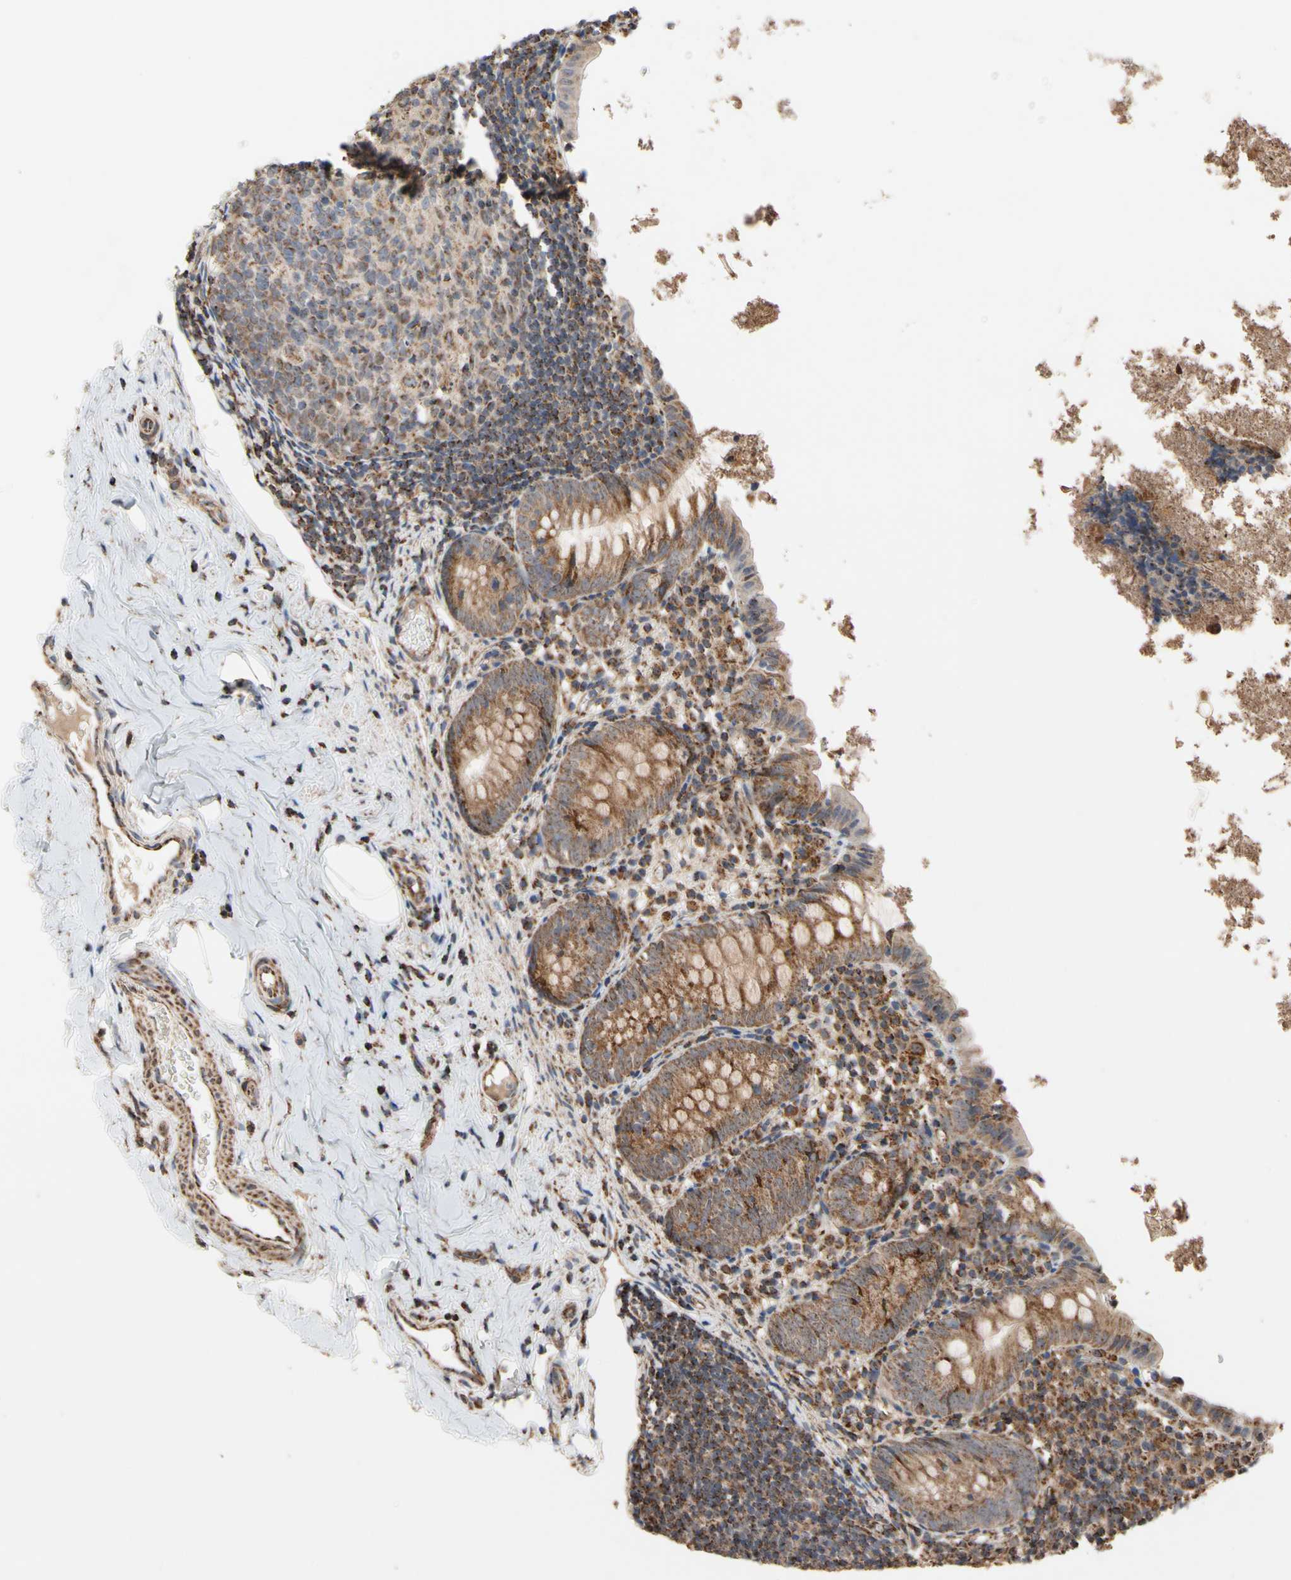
{"staining": {"intensity": "strong", "quantity": ">75%", "location": "cytoplasmic/membranous"}, "tissue": "appendix", "cell_type": "Glandular cells", "image_type": "normal", "snomed": [{"axis": "morphology", "description": "Normal tissue, NOS"}, {"axis": "topography", "description": "Appendix"}], "caption": "IHC image of benign appendix: appendix stained using IHC reveals high levels of strong protein expression localized specifically in the cytoplasmic/membranous of glandular cells, appearing as a cytoplasmic/membranous brown color.", "gene": "FAM110B", "patient": {"sex": "female", "age": 10}}